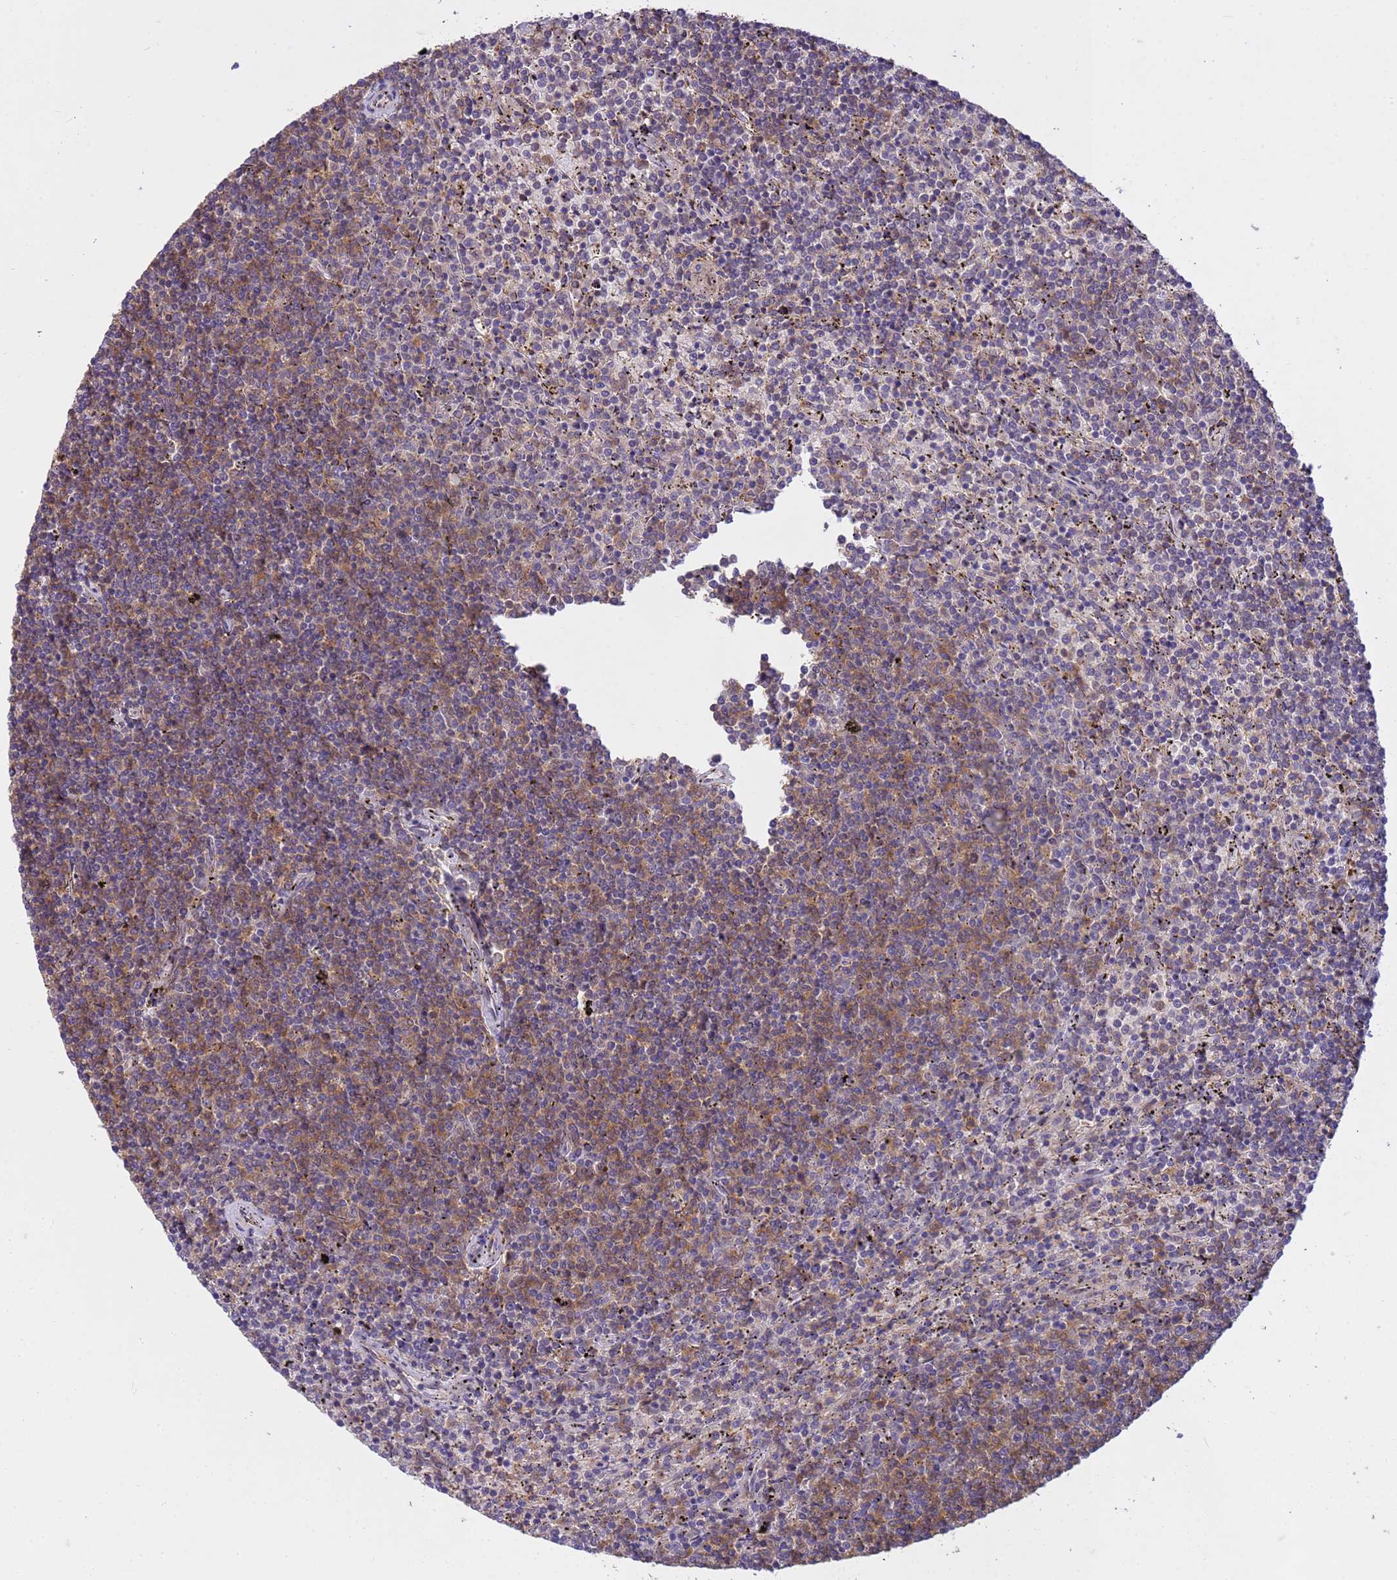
{"staining": {"intensity": "weak", "quantity": "25%-75%", "location": "cytoplasmic/membranous"}, "tissue": "lymphoma", "cell_type": "Tumor cells", "image_type": "cancer", "snomed": [{"axis": "morphology", "description": "Malignant lymphoma, non-Hodgkin's type, Low grade"}, {"axis": "topography", "description": "Spleen"}], "caption": "Human malignant lymphoma, non-Hodgkin's type (low-grade) stained with a protein marker demonstrates weak staining in tumor cells.", "gene": "NPEPPS", "patient": {"sex": "female", "age": 50}}